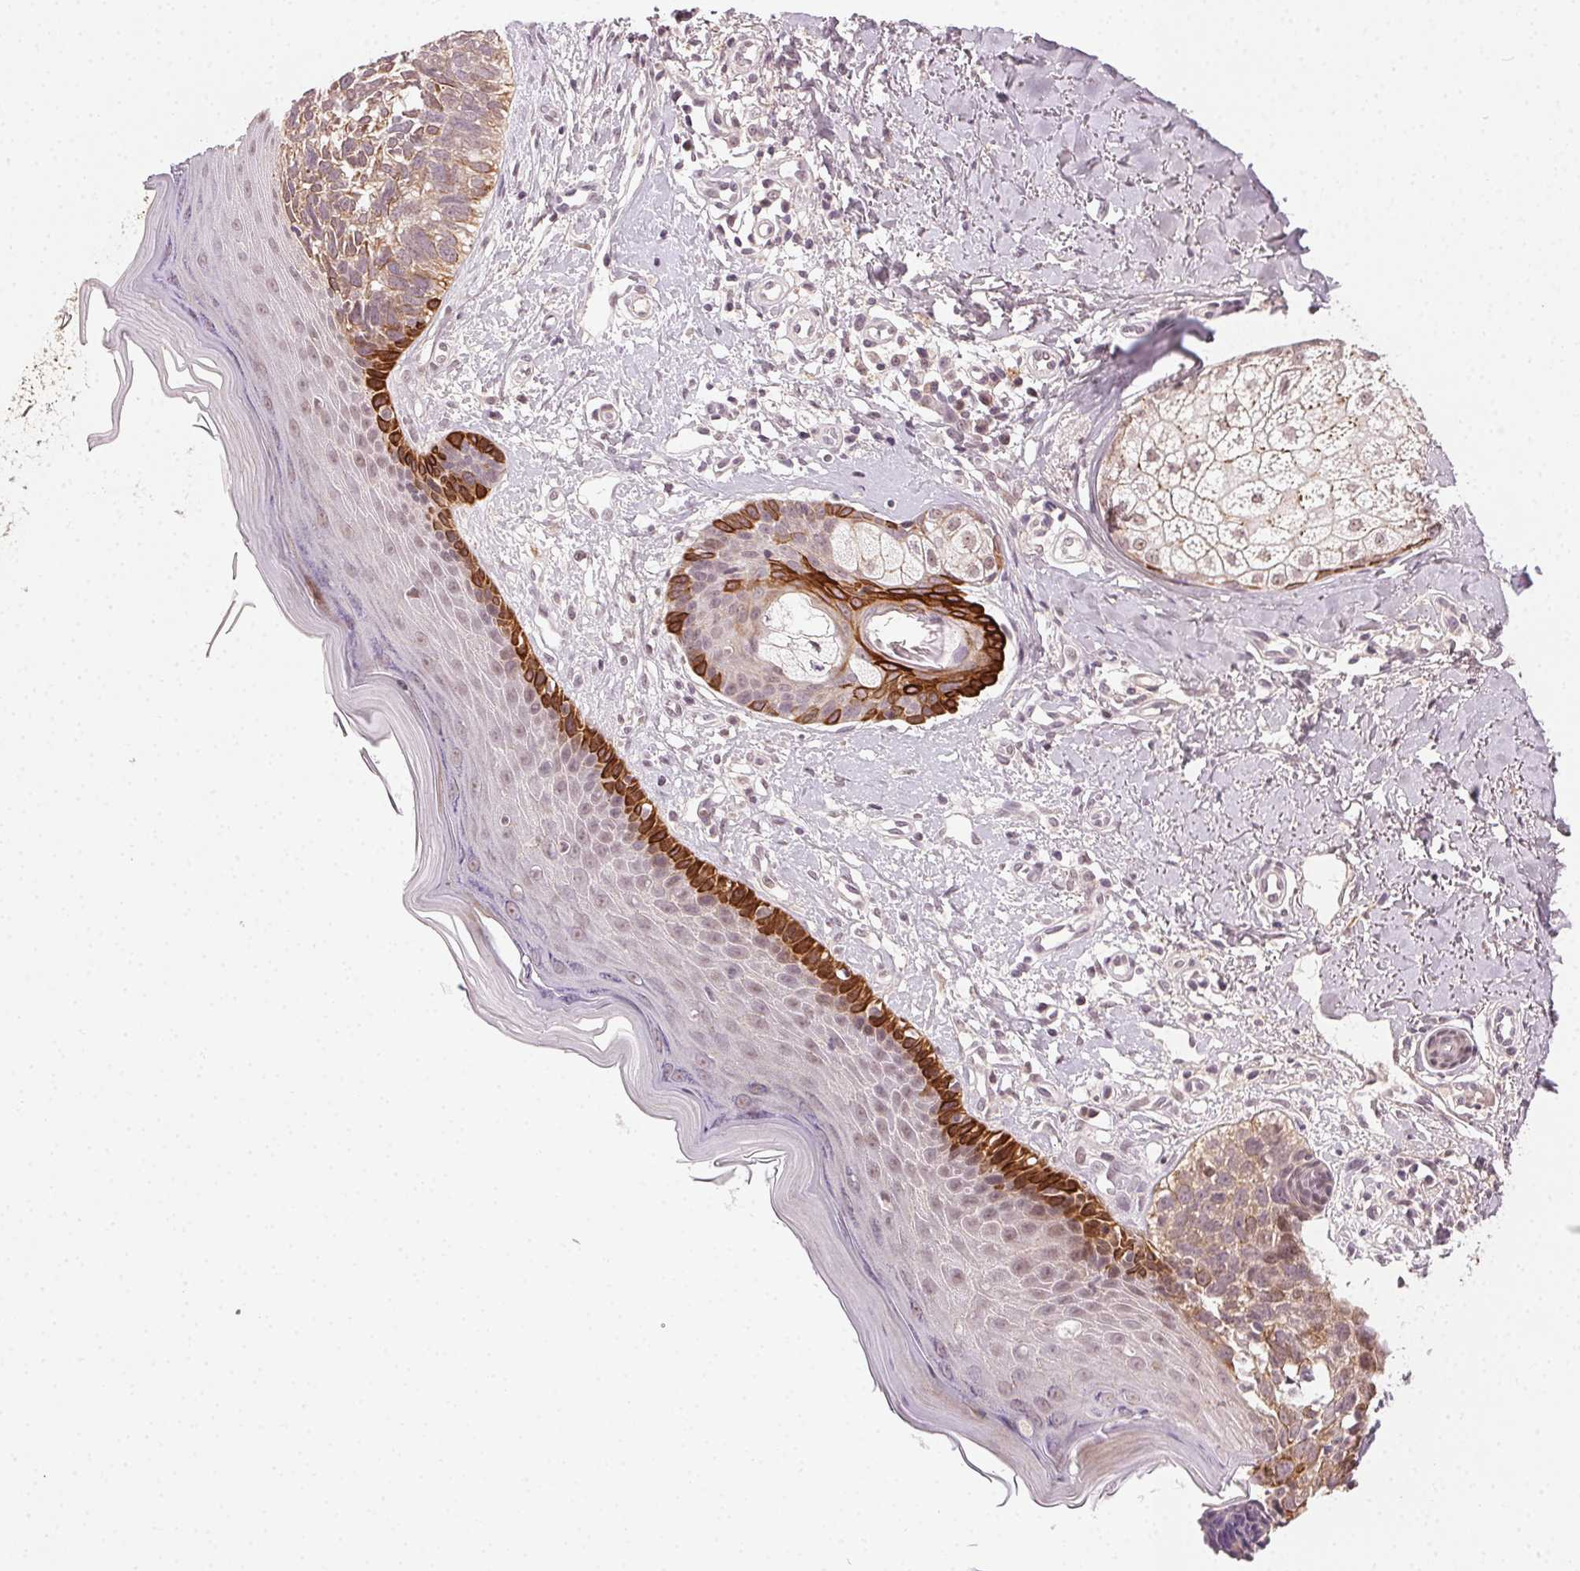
{"staining": {"intensity": "strong", "quantity": "<25%", "location": "cytoplasmic/membranous"}, "tissue": "skin cancer", "cell_type": "Tumor cells", "image_type": "cancer", "snomed": [{"axis": "morphology", "description": "Basal cell carcinoma"}, {"axis": "topography", "description": "Skin"}], "caption": "There is medium levels of strong cytoplasmic/membranous expression in tumor cells of basal cell carcinoma (skin), as demonstrated by immunohistochemical staining (brown color).", "gene": "TUB", "patient": {"sex": "female", "age": 45}}